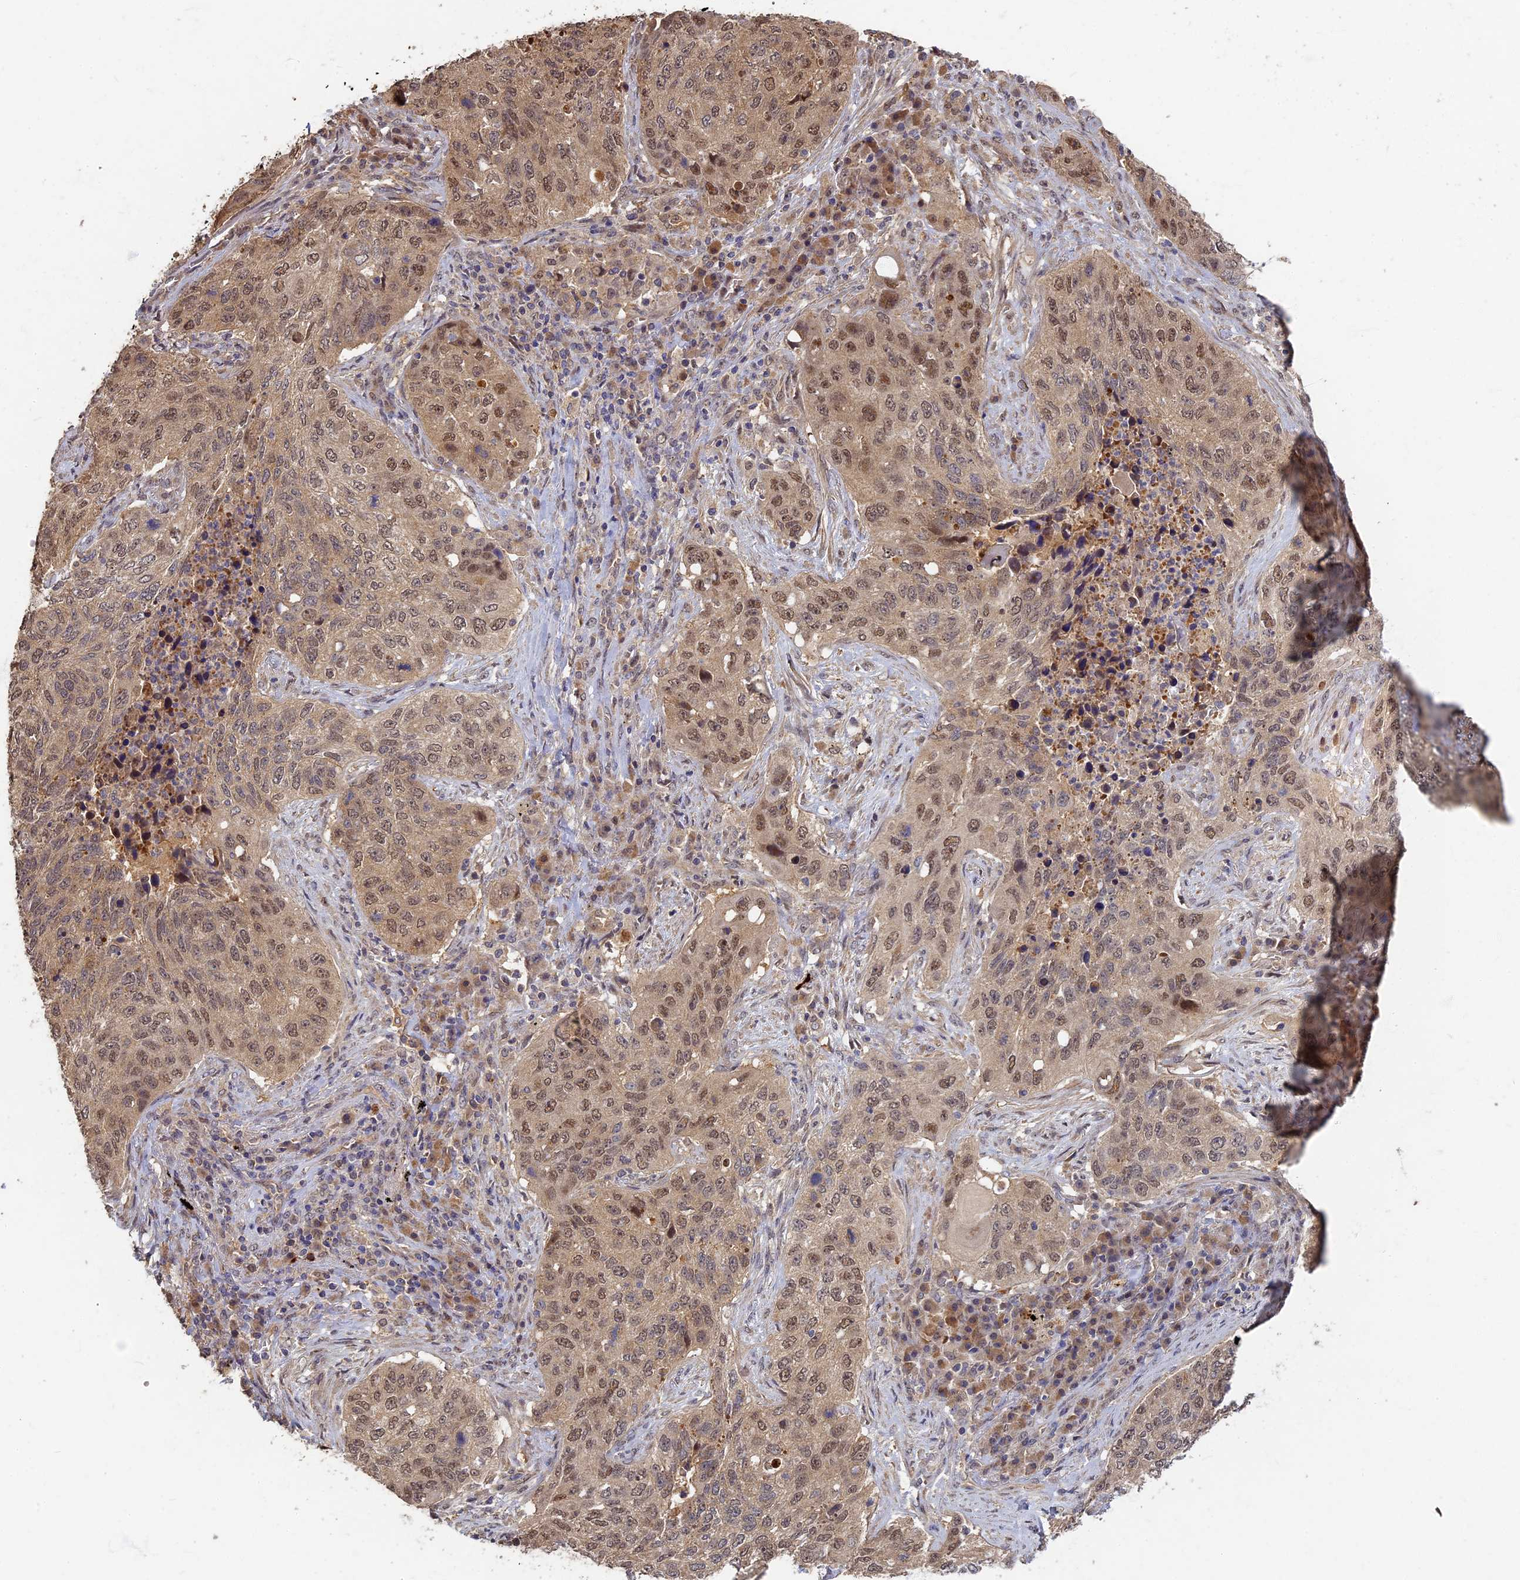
{"staining": {"intensity": "moderate", "quantity": ">75%", "location": "nuclear"}, "tissue": "lung cancer", "cell_type": "Tumor cells", "image_type": "cancer", "snomed": [{"axis": "morphology", "description": "Squamous cell carcinoma, NOS"}, {"axis": "topography", "description": "Lung"}], "caption": "A brown stain labels moderate nuclear staining of a protein in human lung squamous cell carcinoma tumor cells. Using DAB (3,3'-diaminobenzidine) (brown) and hematoxylin (blue) stains, captured at high magnification using brightfield microscopy.", "gene": "RSPH3", "patient": {"sex": "female", "age": 63}}